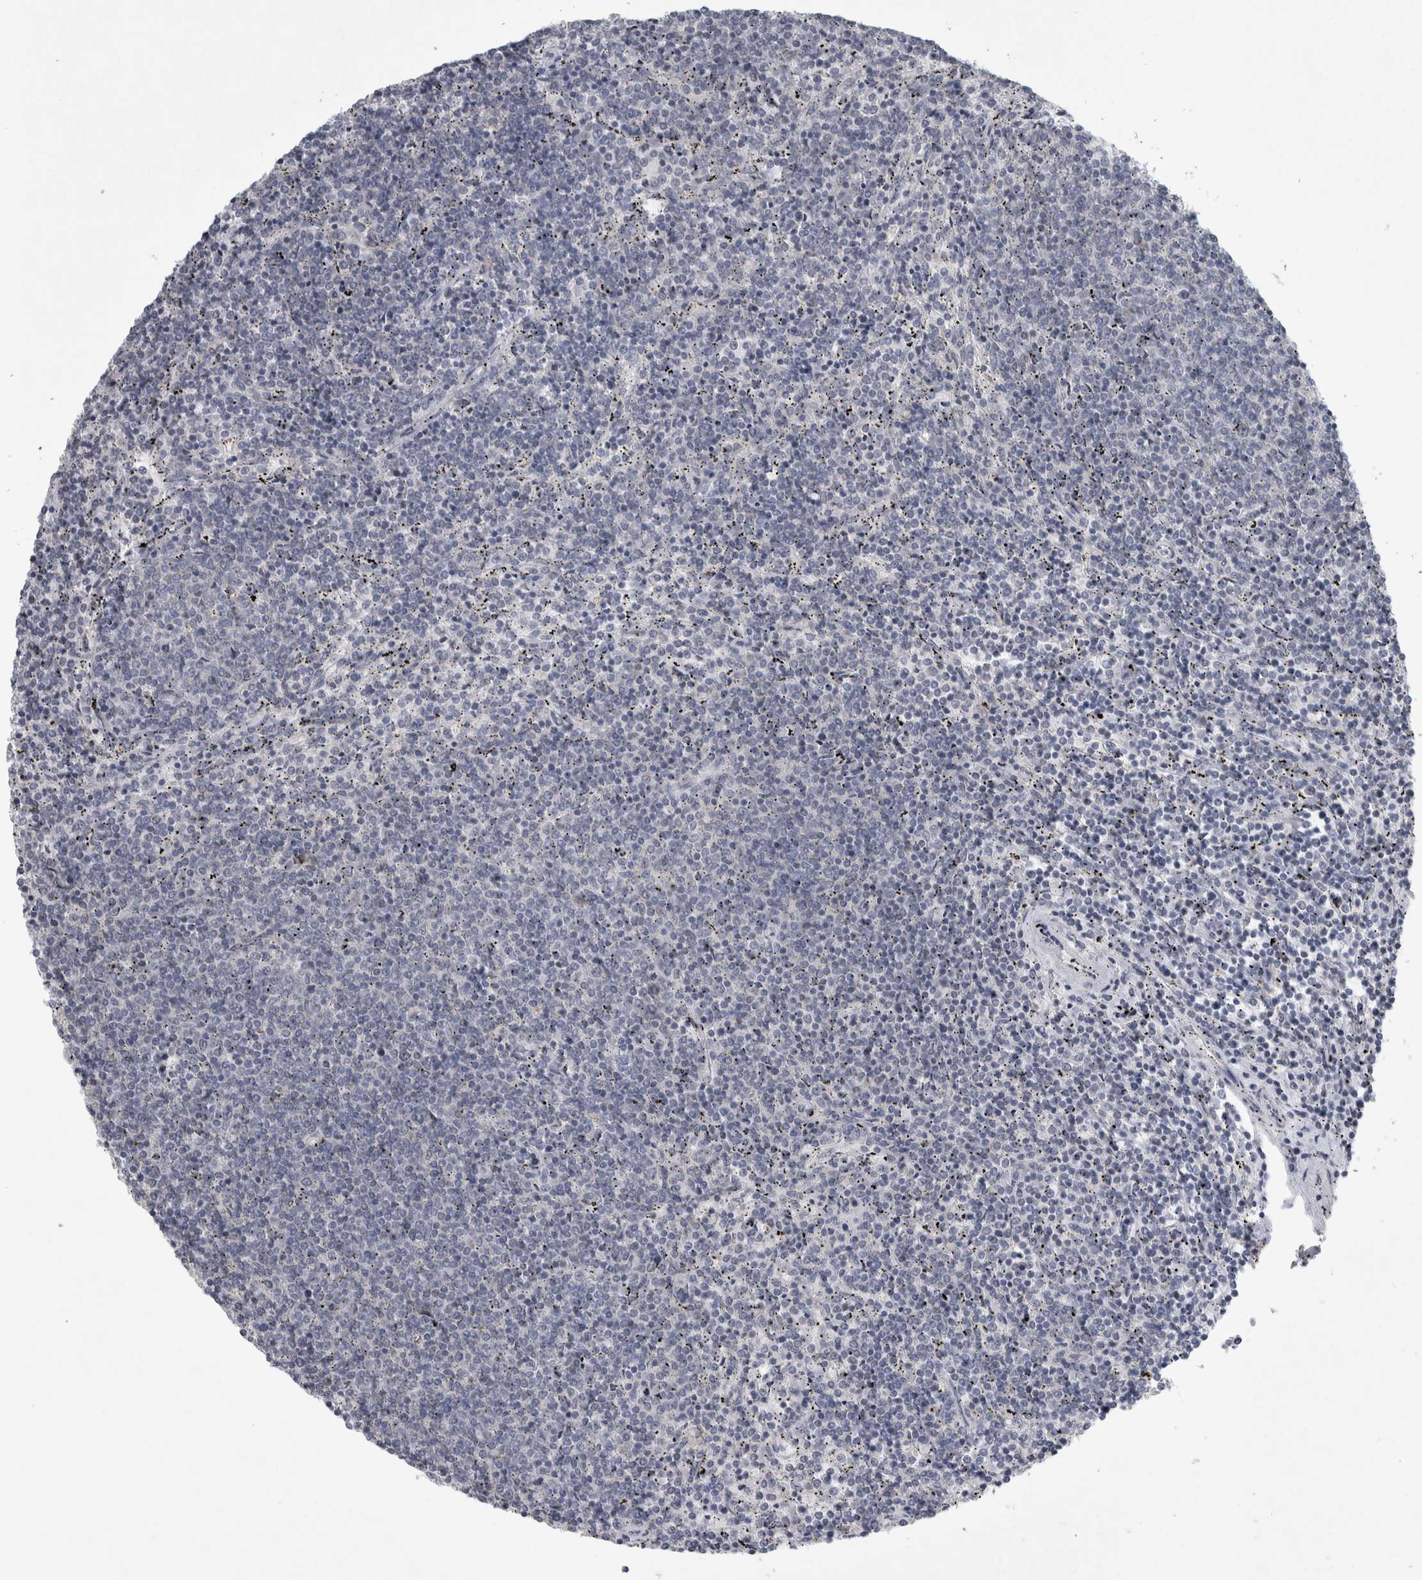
{"staining": {"intensity": "negative", "quantity": "none", "location": "none"}, "tissue": "lymphoma", "cell_type": "Tumor cells", "image_type": "cancer", "snomed": [{"axis": "morphology", "description": "Malignant lymphoma, non-Hodgkin's type, Low grade"}, {"axis": "topography", "description": "Spleen"}], "caption": "Micrograph shows no protein staining in tumor cells of malignant lymphoma, non-Hodgkin's type (low-grade) tissue. (DAB immunohistochemistry, high magnification).", "gene": "SIGMAR1", "patient": {"sex": "female", "age": 50}}